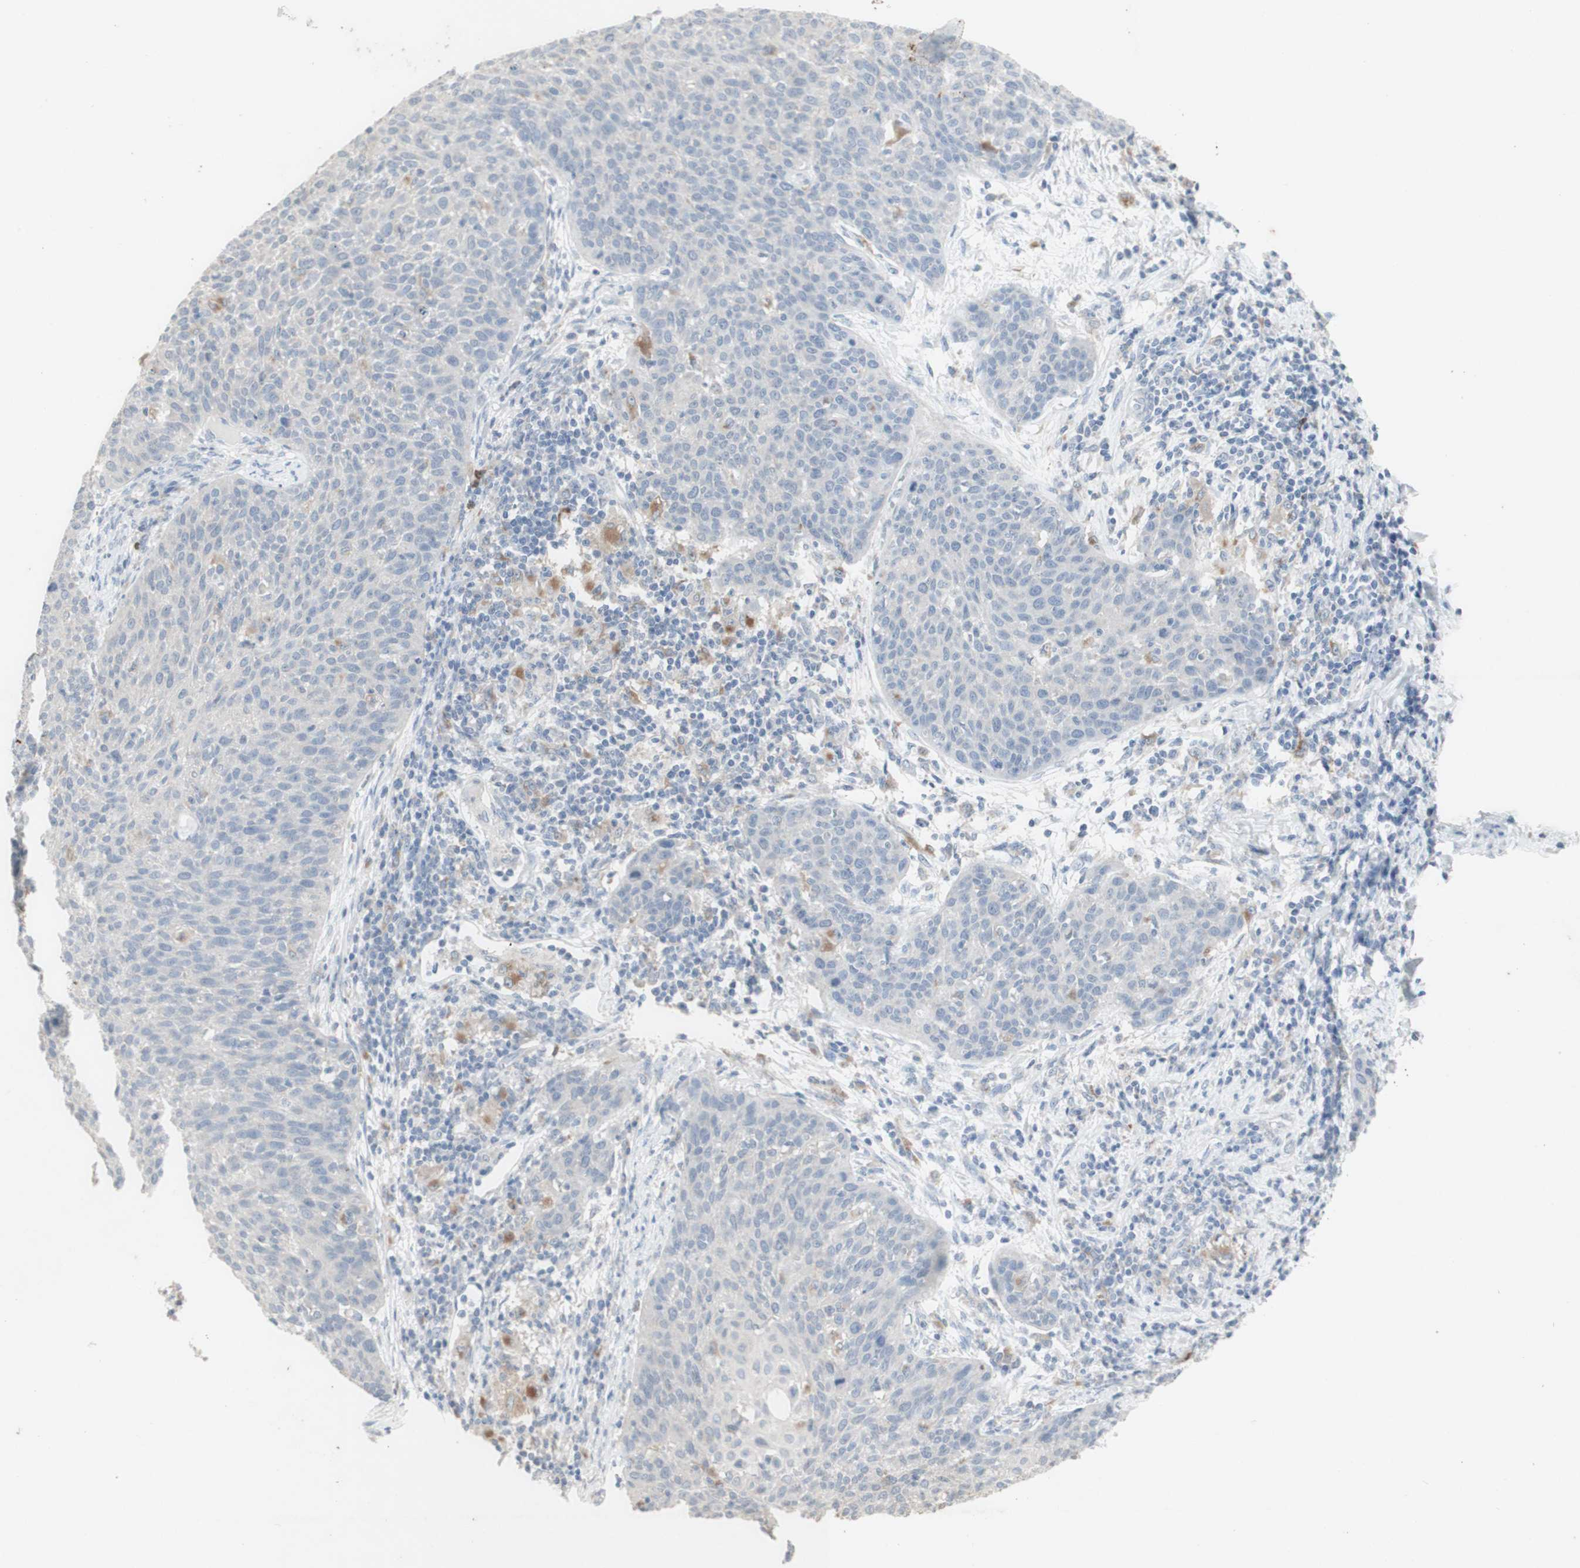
{"staining": {"intensity": "negative", "quantity": "none", "location": "none"}, "tissue": "cervical cancer", "cell_type": "Tumor cells", "image_type": "cancer", "snomed": [{"axis": "morphology", "description": "Squamous cell carcinoma, NOS"}, {"axis": "topography", "description": "Cervix"}], "caption": "Tumor cells are negative for protein expression in human cervical cancer (squamous cell carcinoma).", "gene": "ATP6V1B1", "patient": {"sex": "female", "age": 38}}